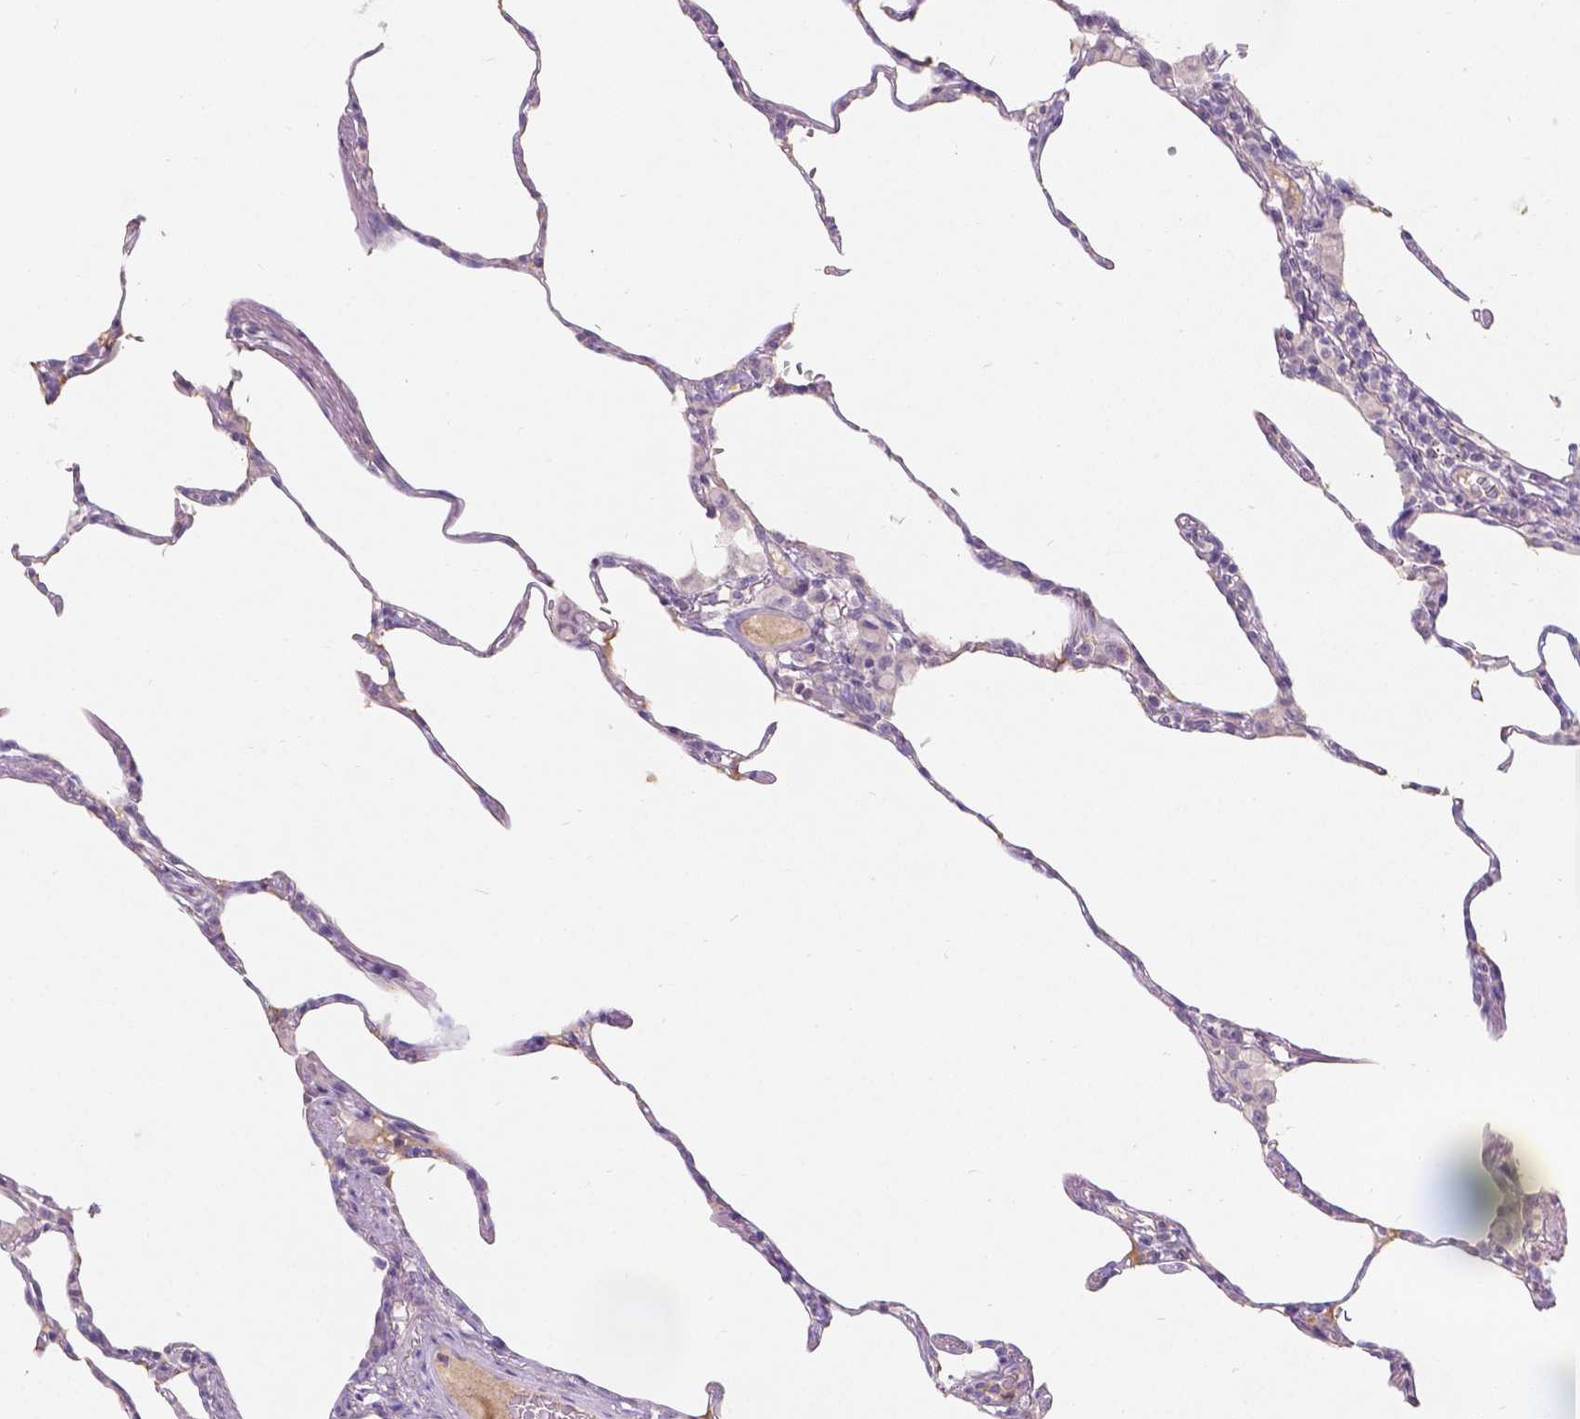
{"staining": {"intensity": "negative", "quantity": "none", "location": "none"}, "tissue": "lung", "cell_type": "Alveolar cells", "image_type": "normal", "snomed": [{"axis": "morphology", "description": "Normal tissue, NOS"}, {"axis": "topography", "description": "Lung"}], "caption": "This is an immunohistochemistry (IHC) photomicrograph of normal human lung. There is no staining in alveolar cells.", "gene": "DCAF4L1", "patient": {"sex": "female", "age": 57}}